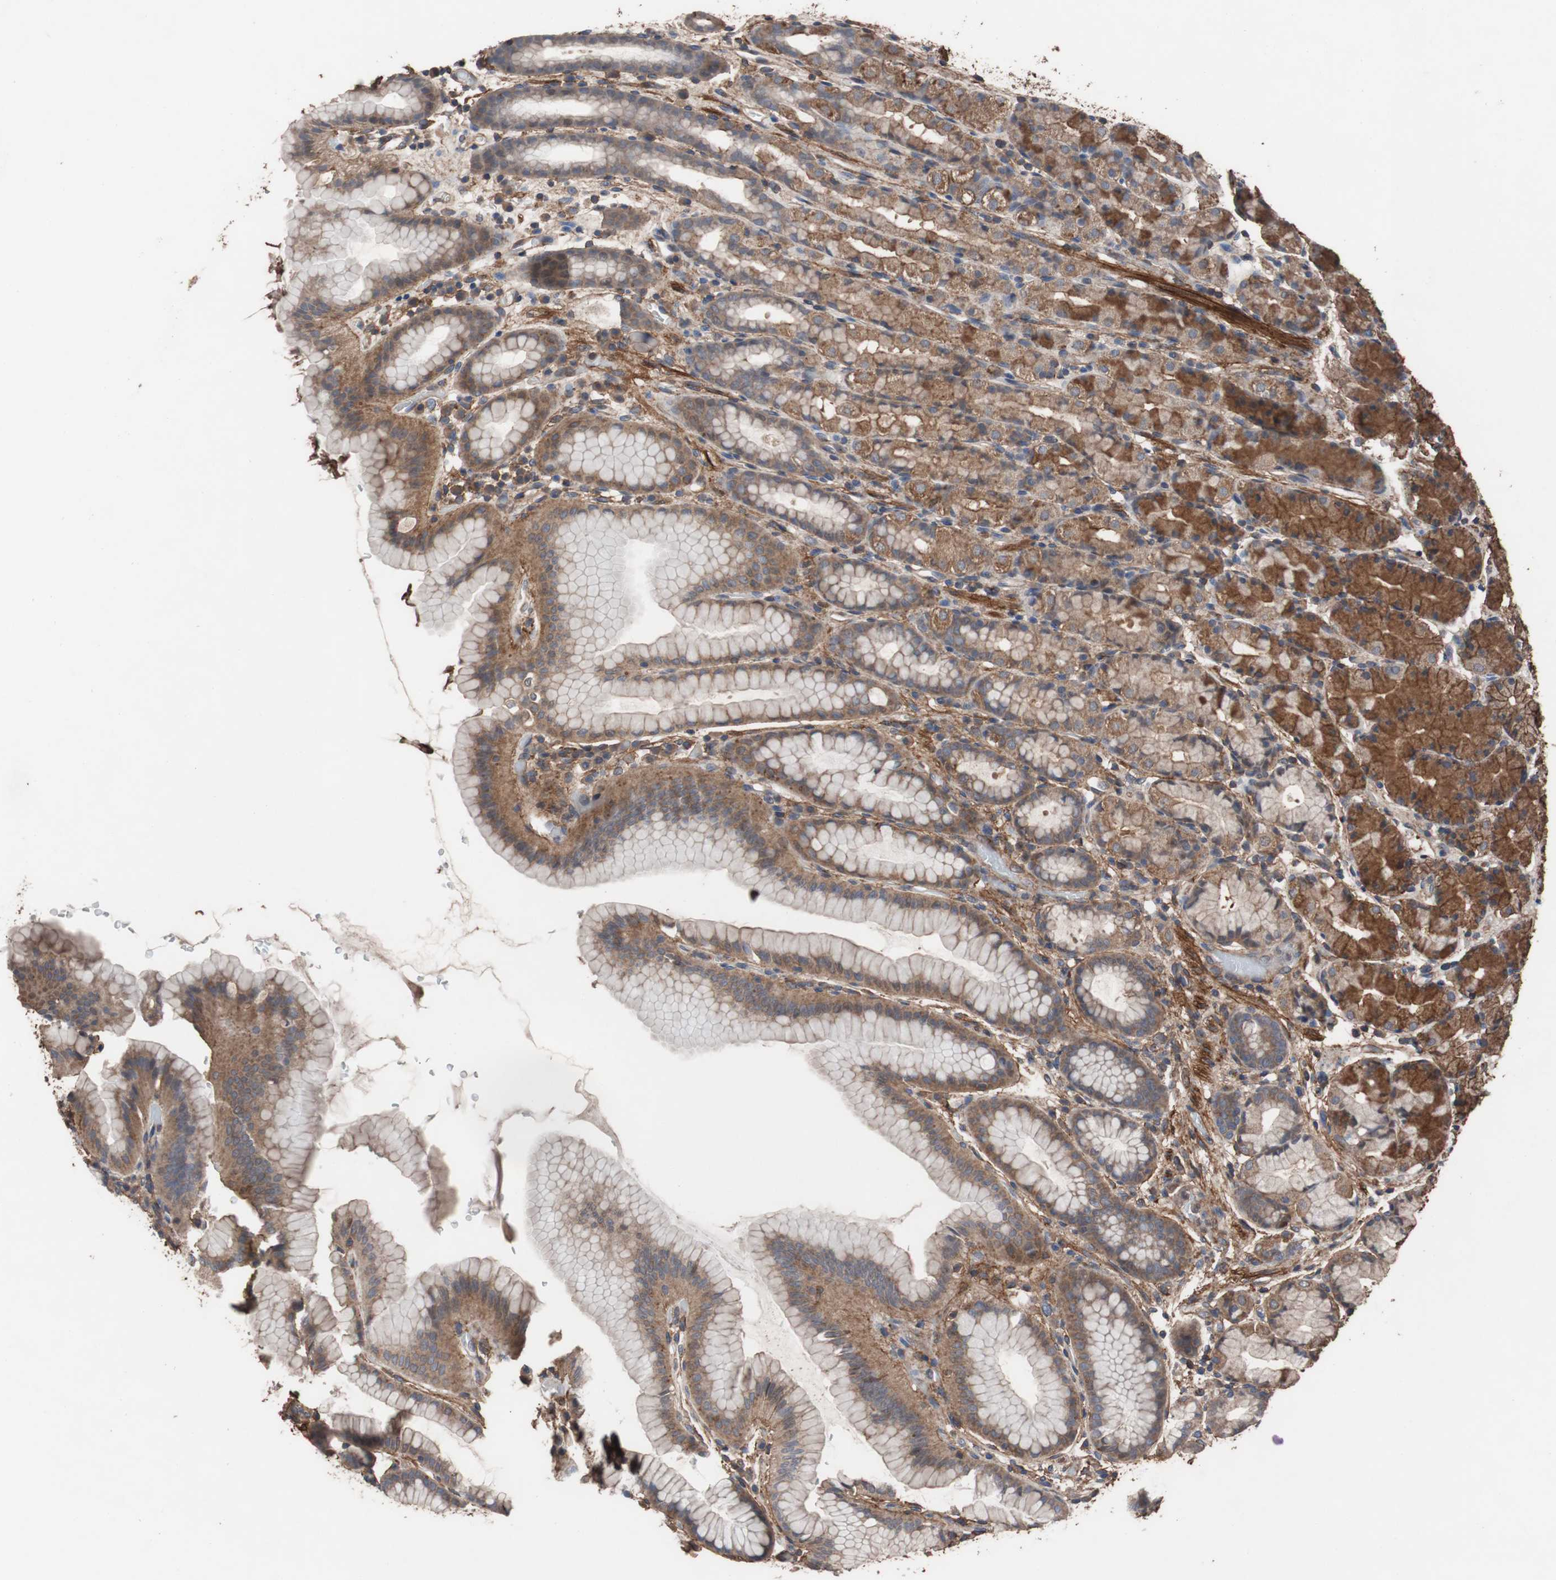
{"staining": {"intensity": "strong", "quantity": ">75%", "location": "cytoplasmic/membranous"}, "tissue": "stomach", "cell_type": "Glandular cells", "image_type": "normal", "snomed": [{"axis": "morphology", "description": "Normal tissue, NOS"}, {"axis": "topography", "description": "Stomach, upper"}], "caption": "Glandular cells show high levels of strong cytoplasmic/membranous positivity in about >75% of cells in unremarkable human stomach. (brown staining indicates protein expression, while blue staining denotes nuclei).", "gene": "COL6A2", "patient": {"sex": "male", "age": 68}}